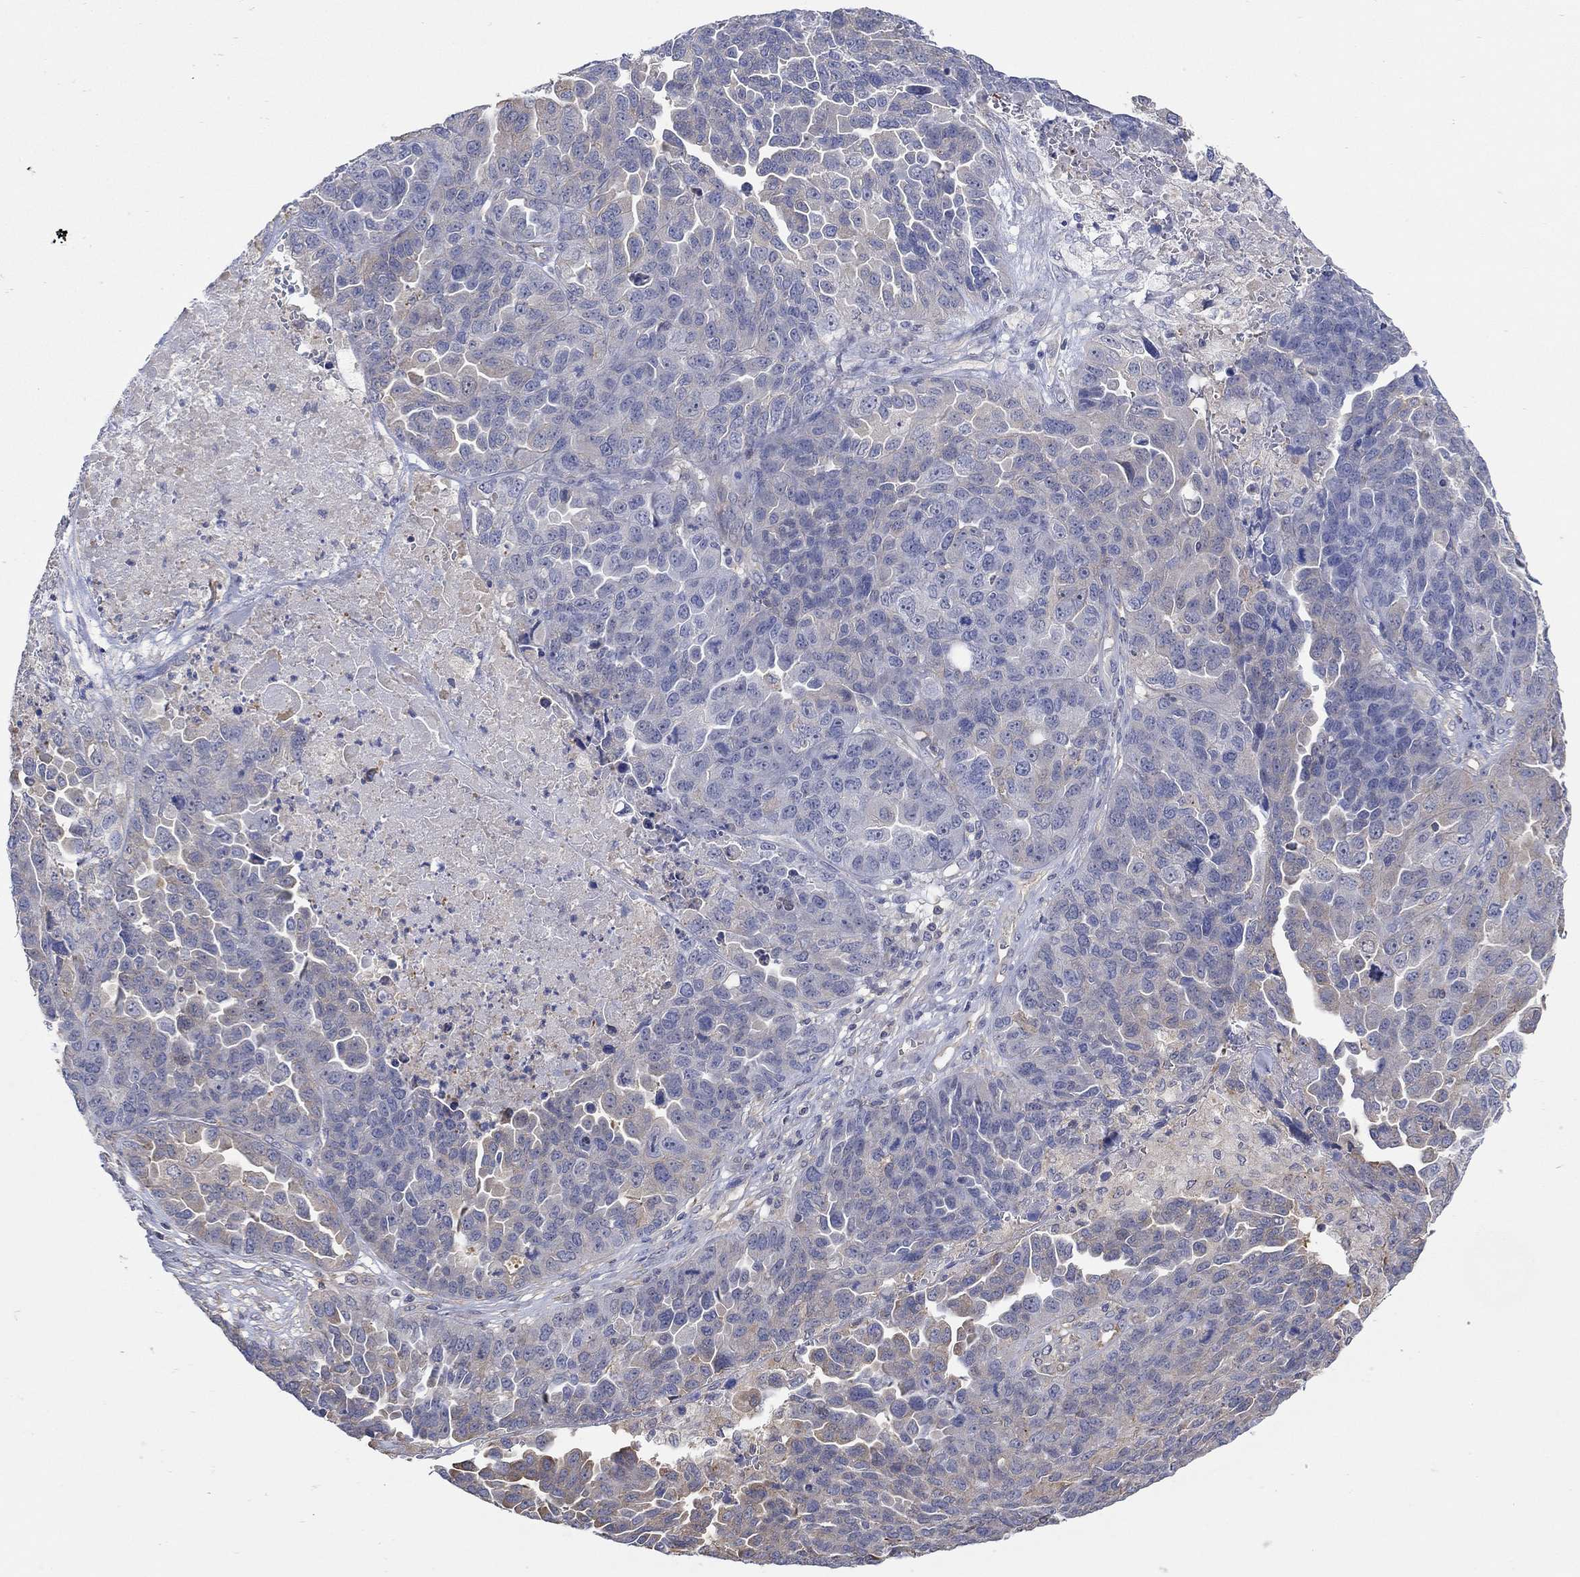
{"staining": {"intensity": "weak", "quantity": "<25%", "location": "cytoplasmic/membranous"}, "tissue": "ovarian cancer", "cell_type": "Tumor cells", "image_type": "cancer", "snomed": [{"axis": "morphology", "description": "Cystadenocarcinoma, serous, NOS"}, {"axis": "topography", "description": "Ovary"}], "caption": "Tumor cells are negative for brown protein staining in serous cystadenocarcinoma (ovarian). (DAB (3,3'-diaminobenzidine) immunohistochemistry (IHC) visualized using brightfield microscopy, high magnification).", "gene": "TEKT3", "patient": {"sex": "female", "age": 87}}